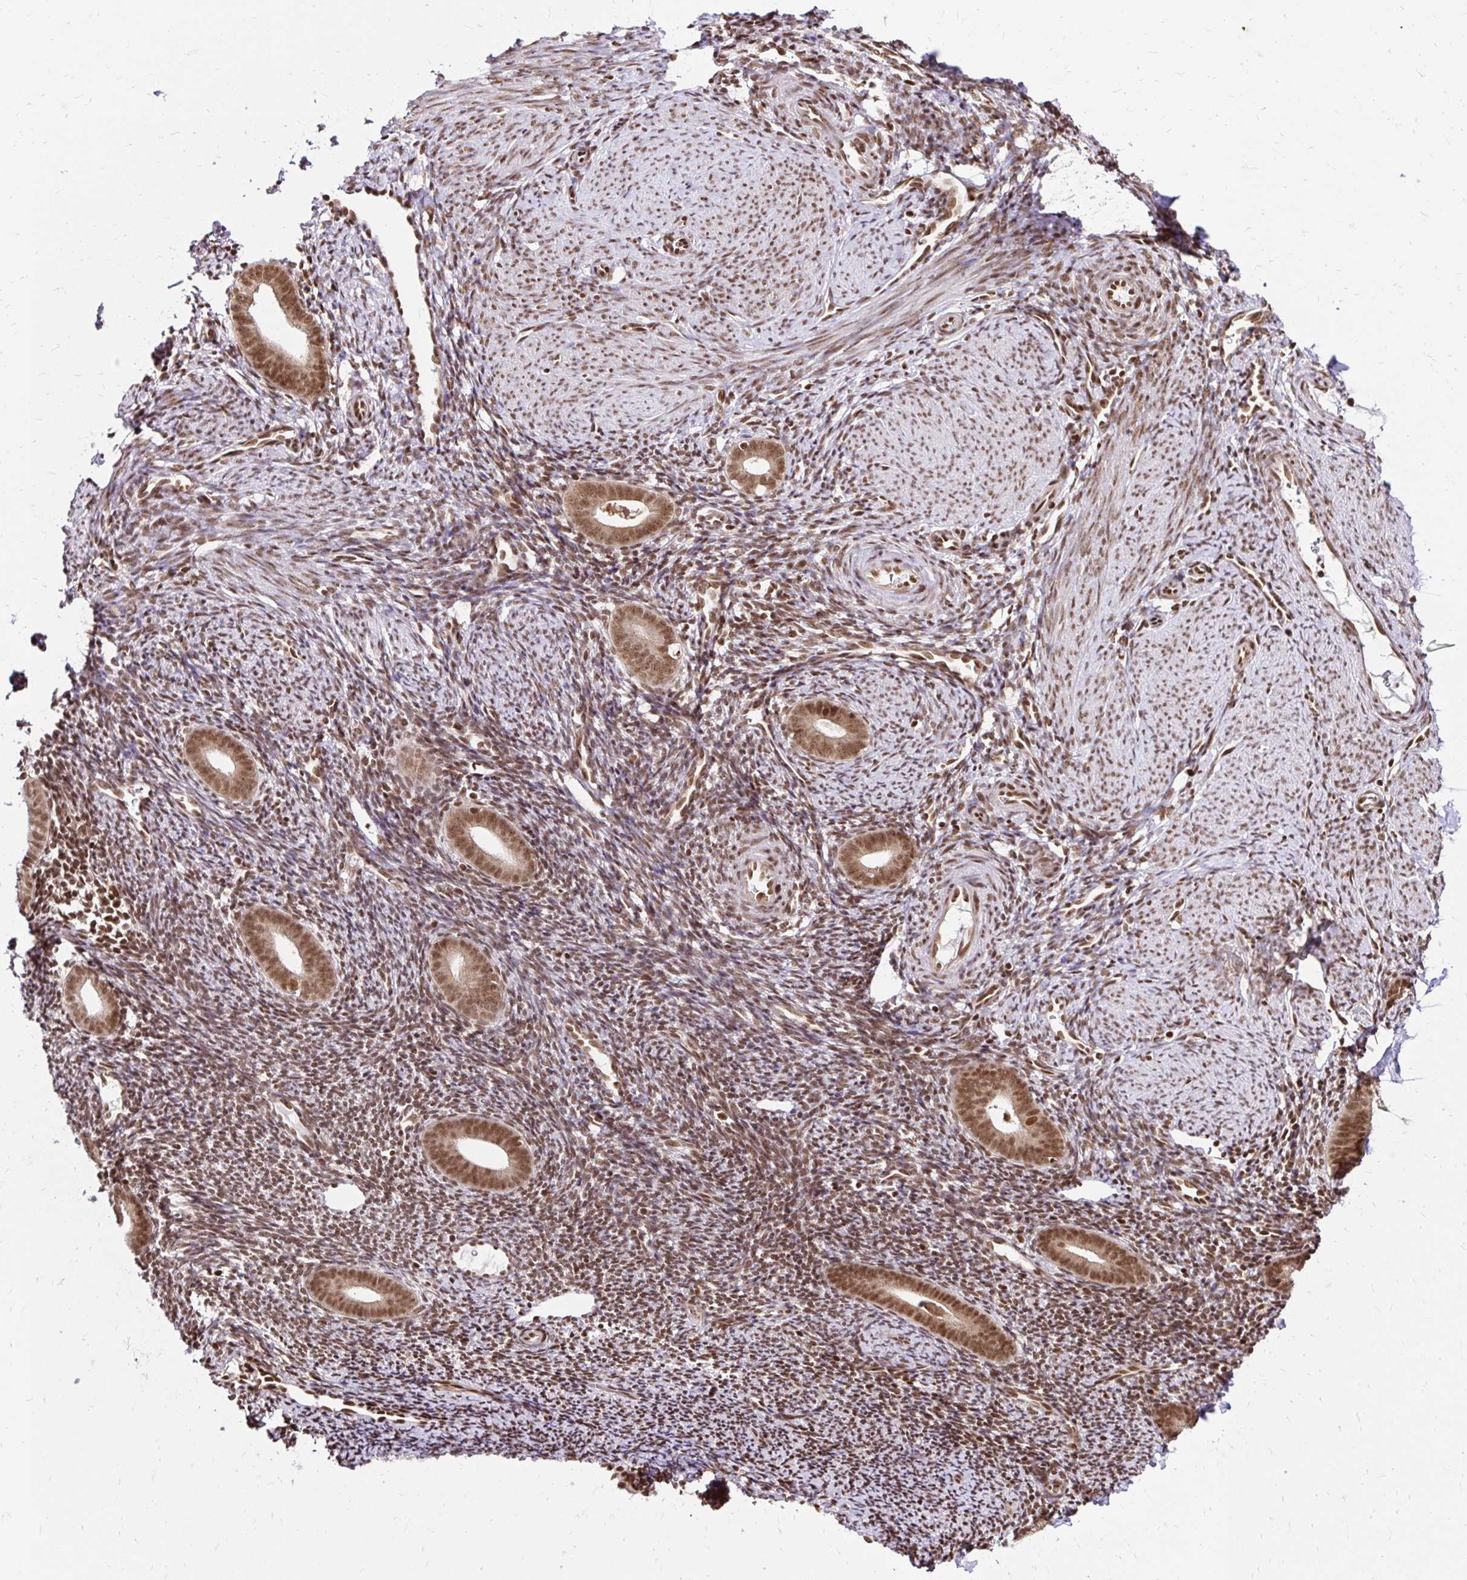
{"staining": {"intensity": "moderate", "quantity": "25%-75%", "location": "nuclear"}, "tissue": "endometrium", "cell_type": "Cells in endometrial stroma", "image_type": "normal", "snomed": [{"axis": "morphology", "description": "Normal tissue, NOS"}, {"axis": "topography", "description": "Endometrium"}], "caption": "Endometrium stained with immunohistochemistry (IHC) displays moderate nuclear staining in approximately 25%-75% of cells in endometrial stroma.", "gene": "GLYR1", "patient": {"sex": "female", "age": 39}}